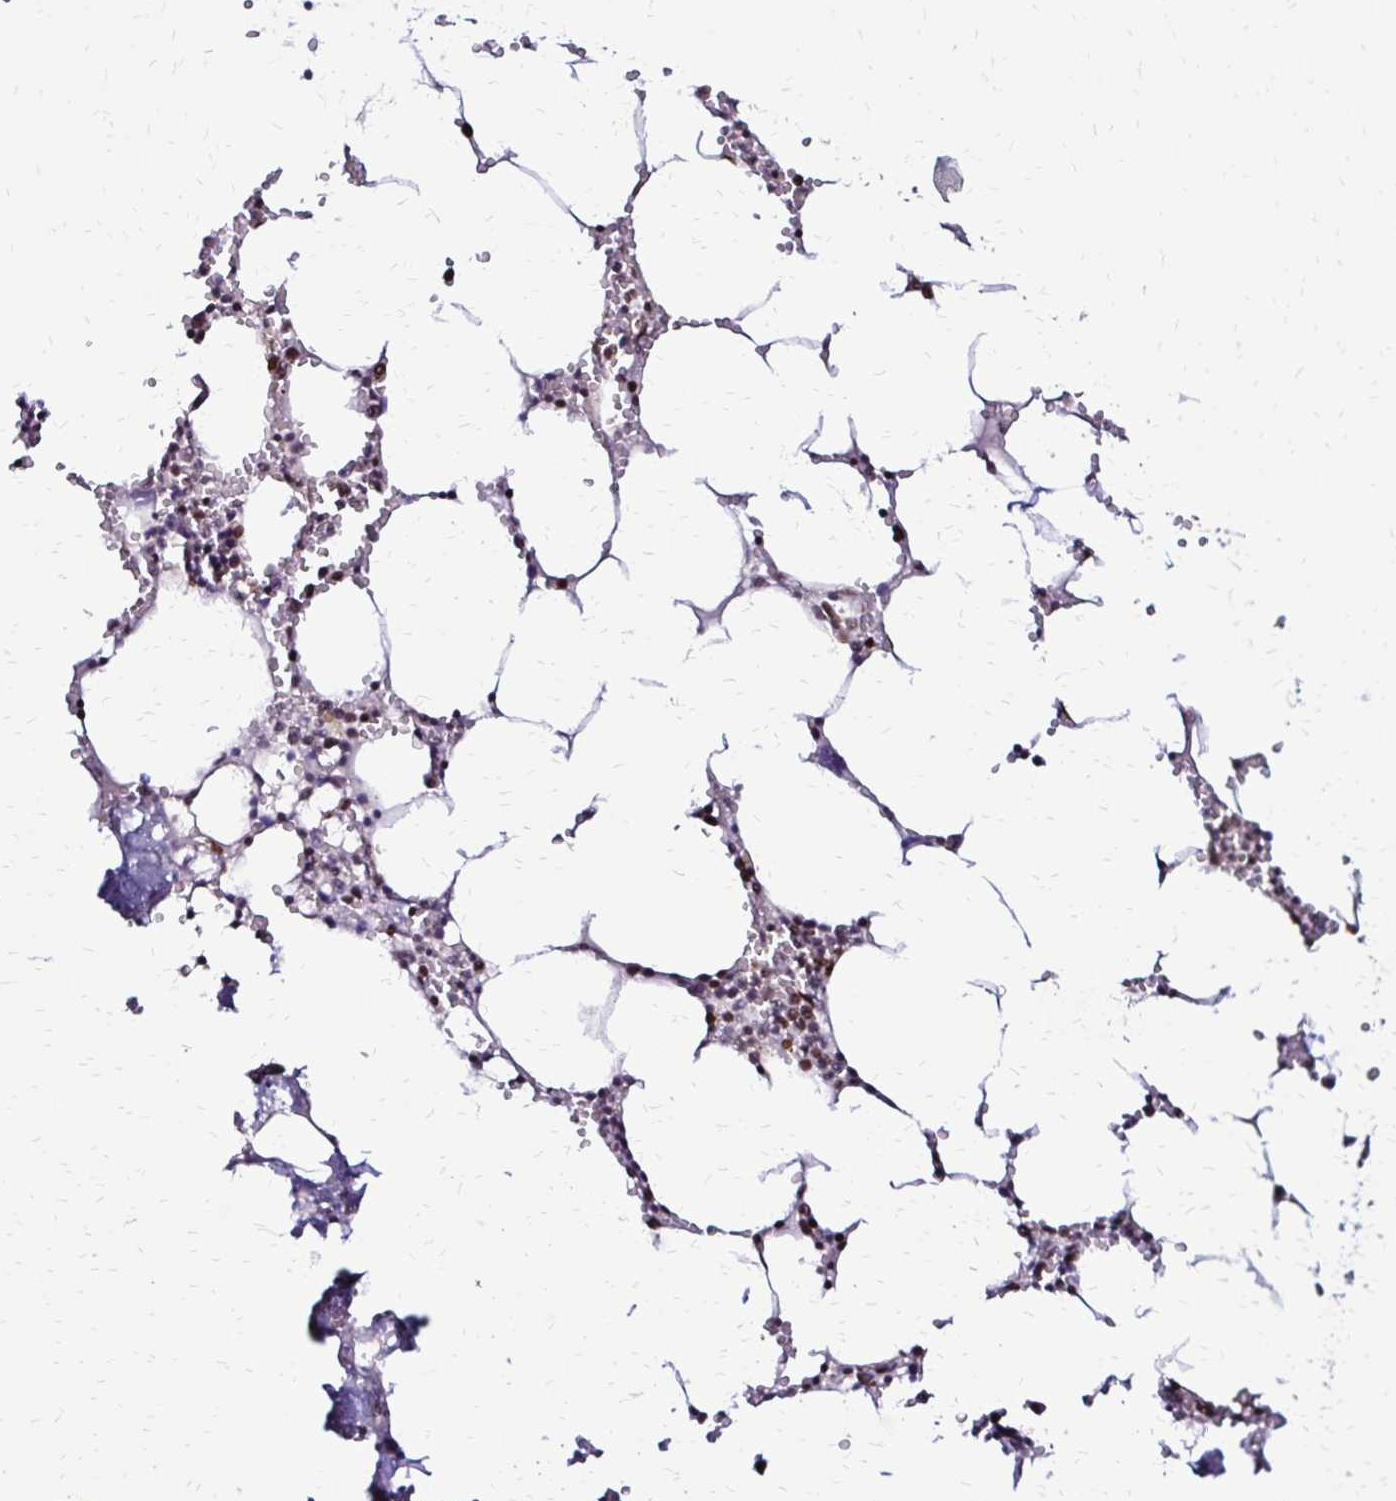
{"staining": {"intensity": "weak", "quantity": "<25%", "location": "nuclear"}, "tissue": "bone marrow", "cell_type": "Hematopoietic cells", "image_type": "normal", "snomed": [{"axis": "morphology", "description": "Normal tissue, NOS"}, {"axis": "topography", "description": "Bone marrow"}], "caption": "Unremarkable bone marrow was stained to show a protein in brown. There is no significant staining in hematopoietic cells. The staining was performed using DAB to visualize the protein expression in brown, while the nuclei were stained in blue with hematoxylin (Magnification: 20x).", "gene": "TOB1", "patient": {"sex": "male", "age": 54}}